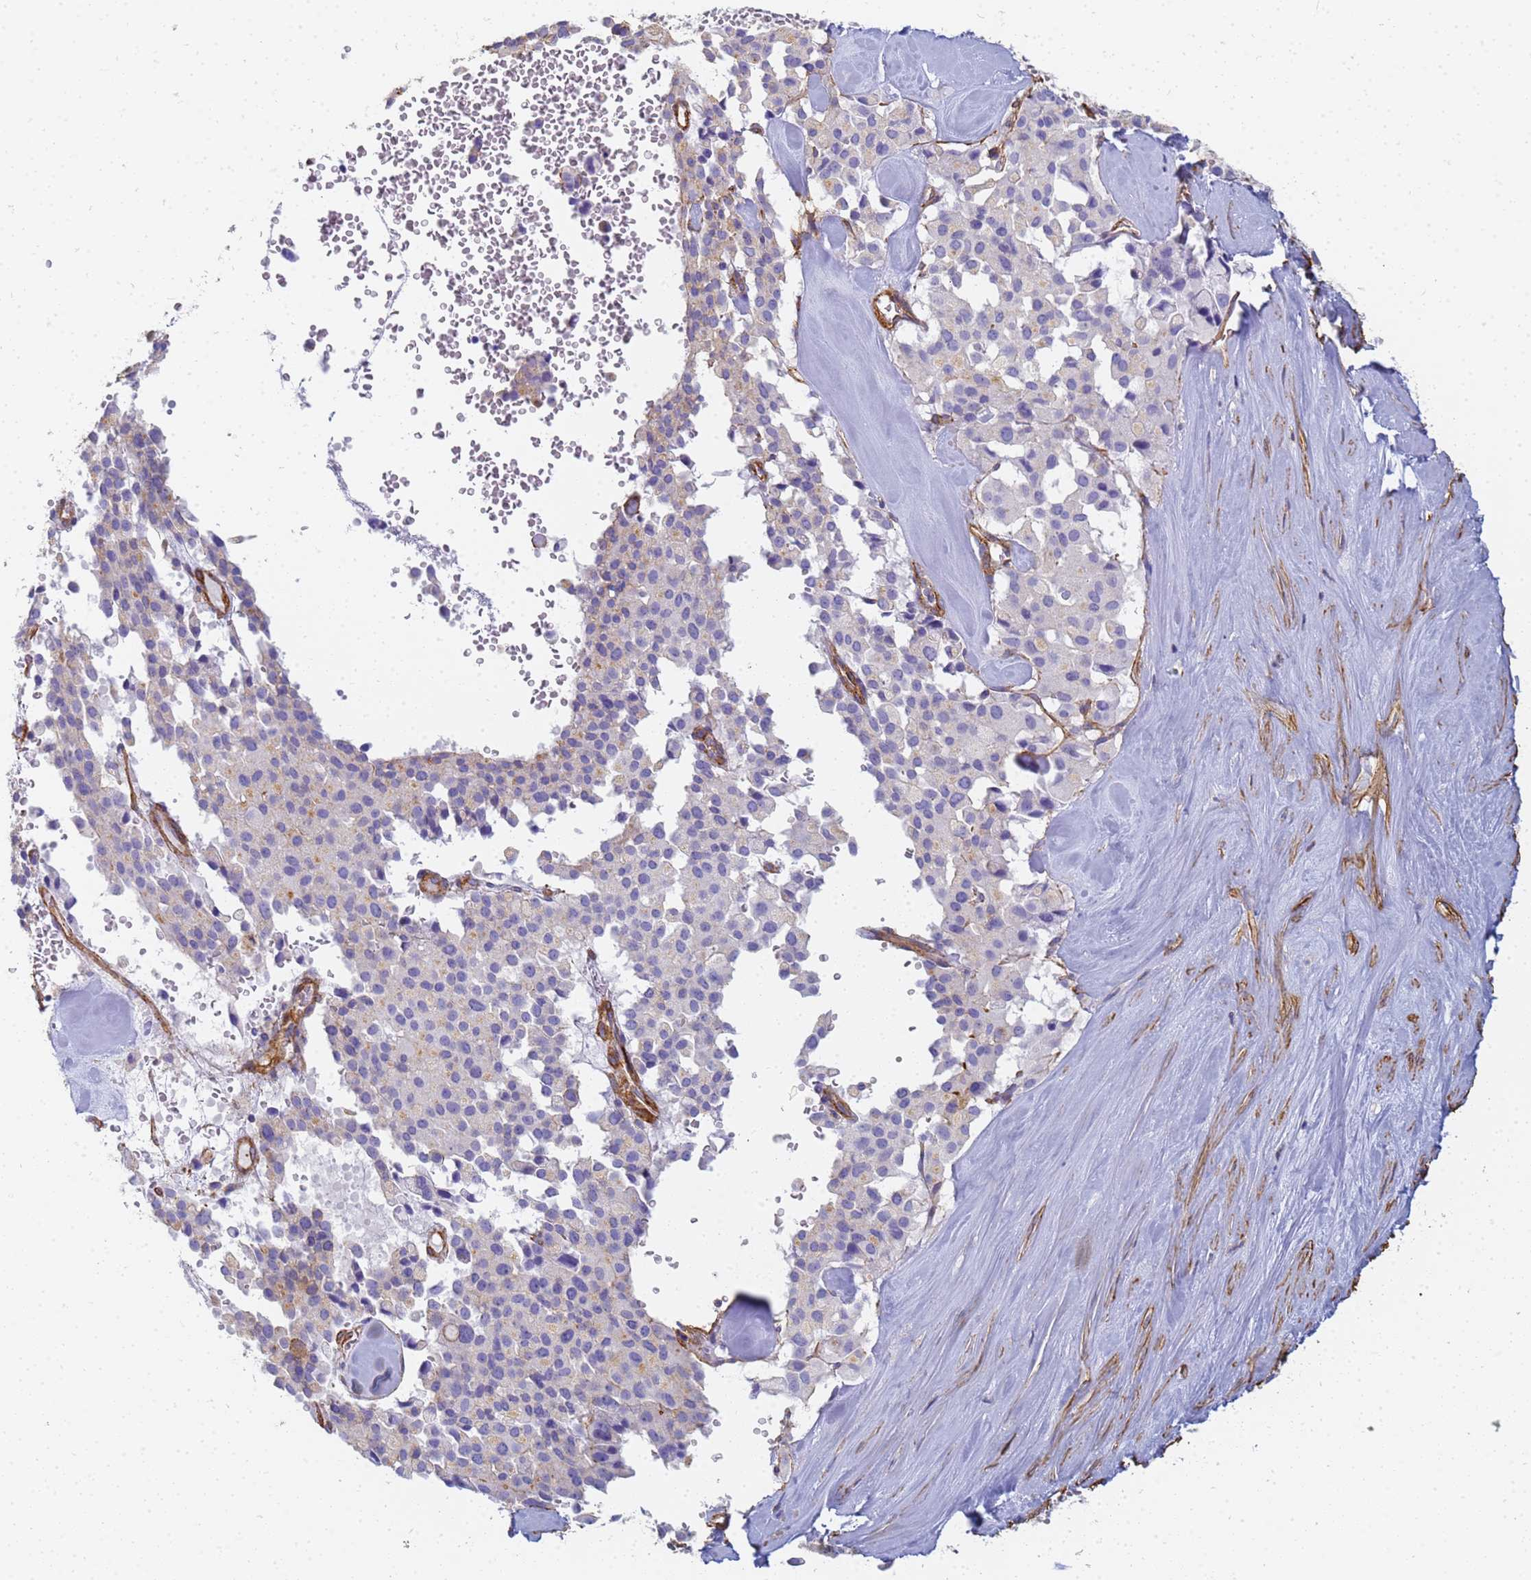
{"staining": {"intensity": "negative", "quantity": "none", "location": "none"}, "tissue": "pancreatic cancer", "cell_type": "Tumor cells", "image_type": "cancer", "snomed": [{"axis": "morphology", "description": "Adenocarcinoma, NOS"}, {"axis": "topography", "description": "Pancreas"}], "caption": "Human pancreatic adenocarcinoma stained for a protein using IHC displays no expression in tumor cells.", "gene": "TPM1", "patient": {"sex": "male", "age": 65}}